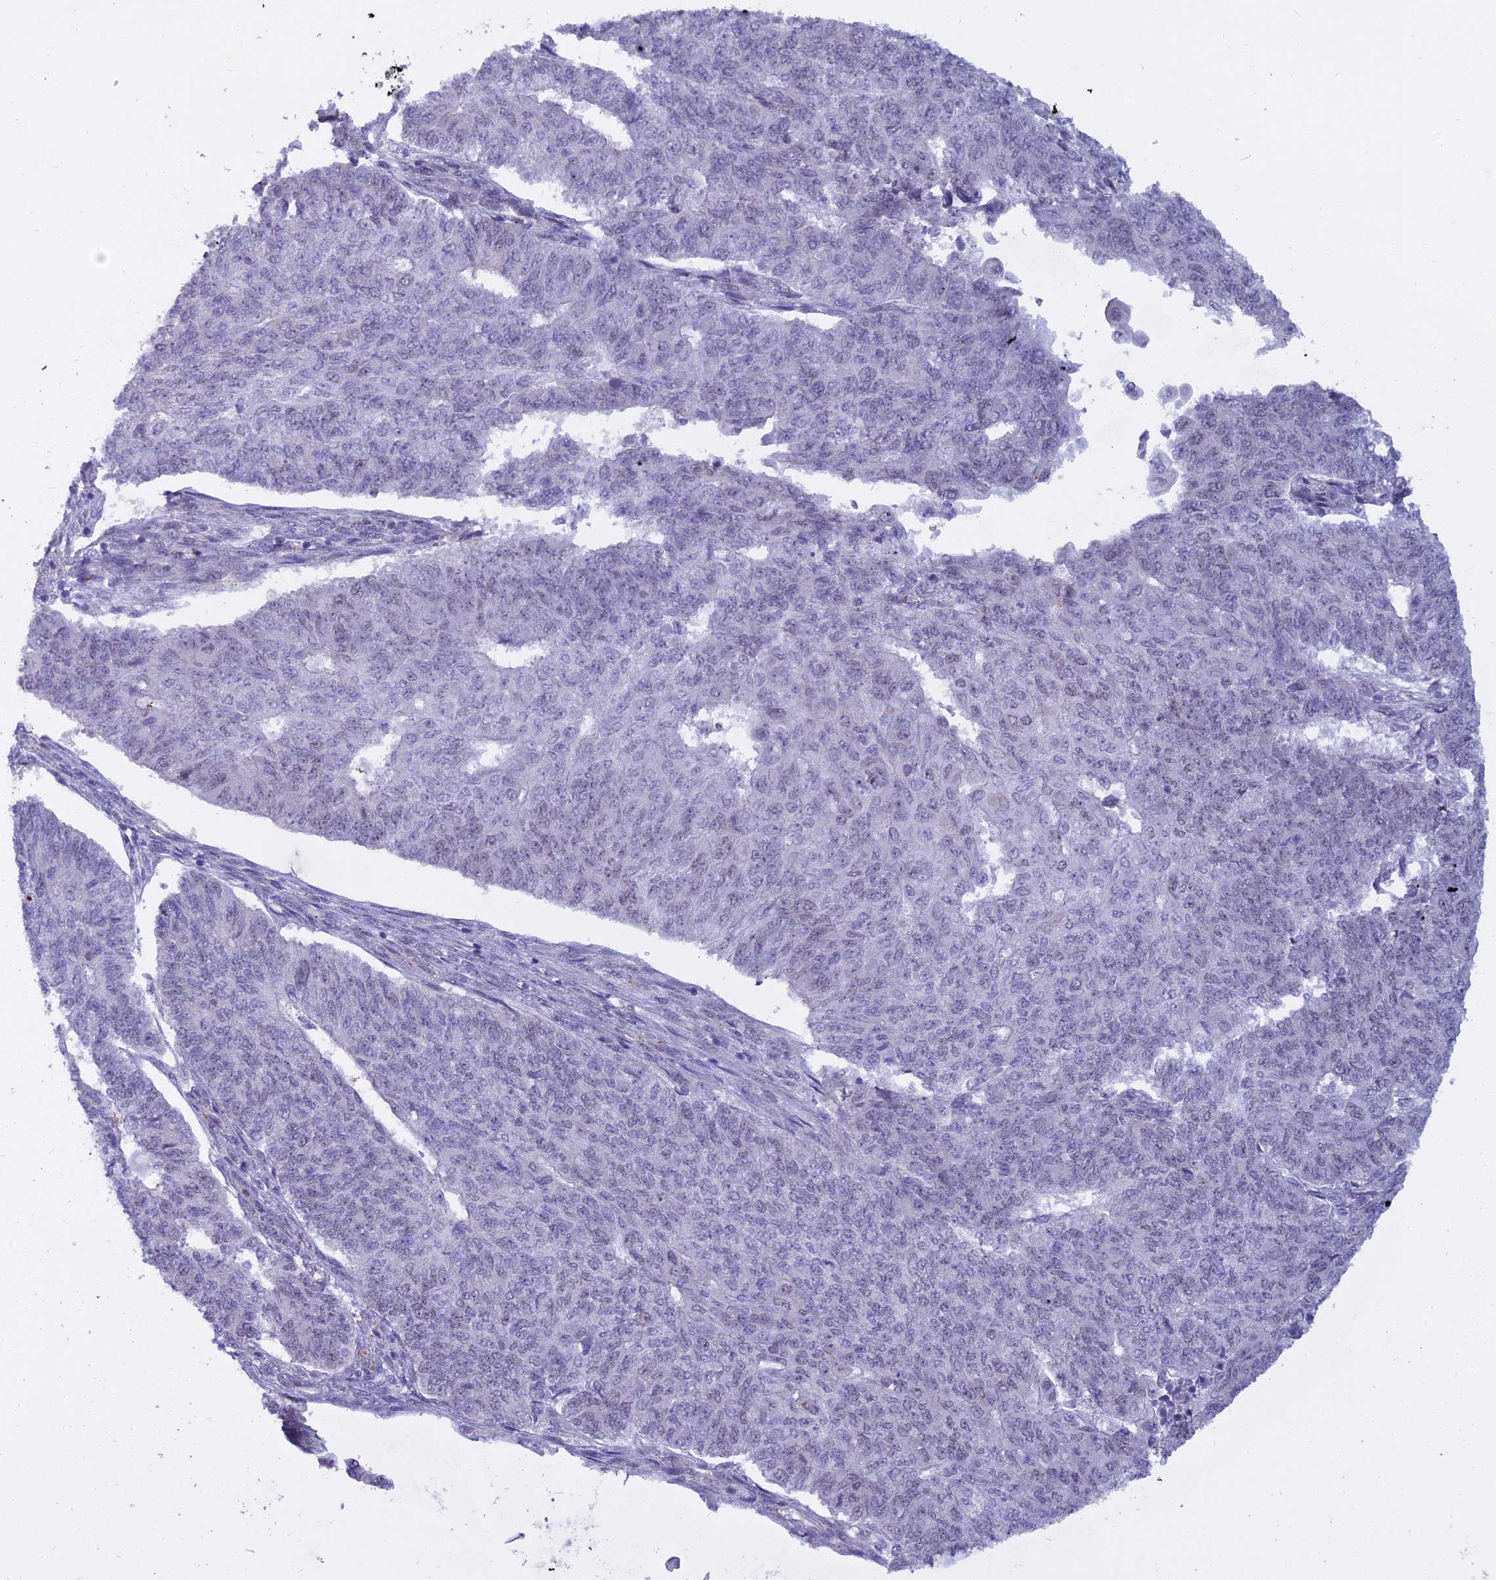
{"staining": {"intensity": "negative", "quantity": "none", "location": "none"}, "tissue": "endometrial cancer", "cell_type": "Tumor cells", "image_type": "cancer", "snomed": [{"axis": "morphology", "description": "Adenocarcinoma, NOS"}, {"axis": "topography", "description": "Endometrium"}], "caption": "IHC of human adenocarcinoma (endometrial) demonstrates no staining in tumor cells. (DAB (3,3'-diaminobenzidine) immunohistochemistry, high magnification).", "gene": "BLNK", "patient": {"sex": "female", "age": 32}}